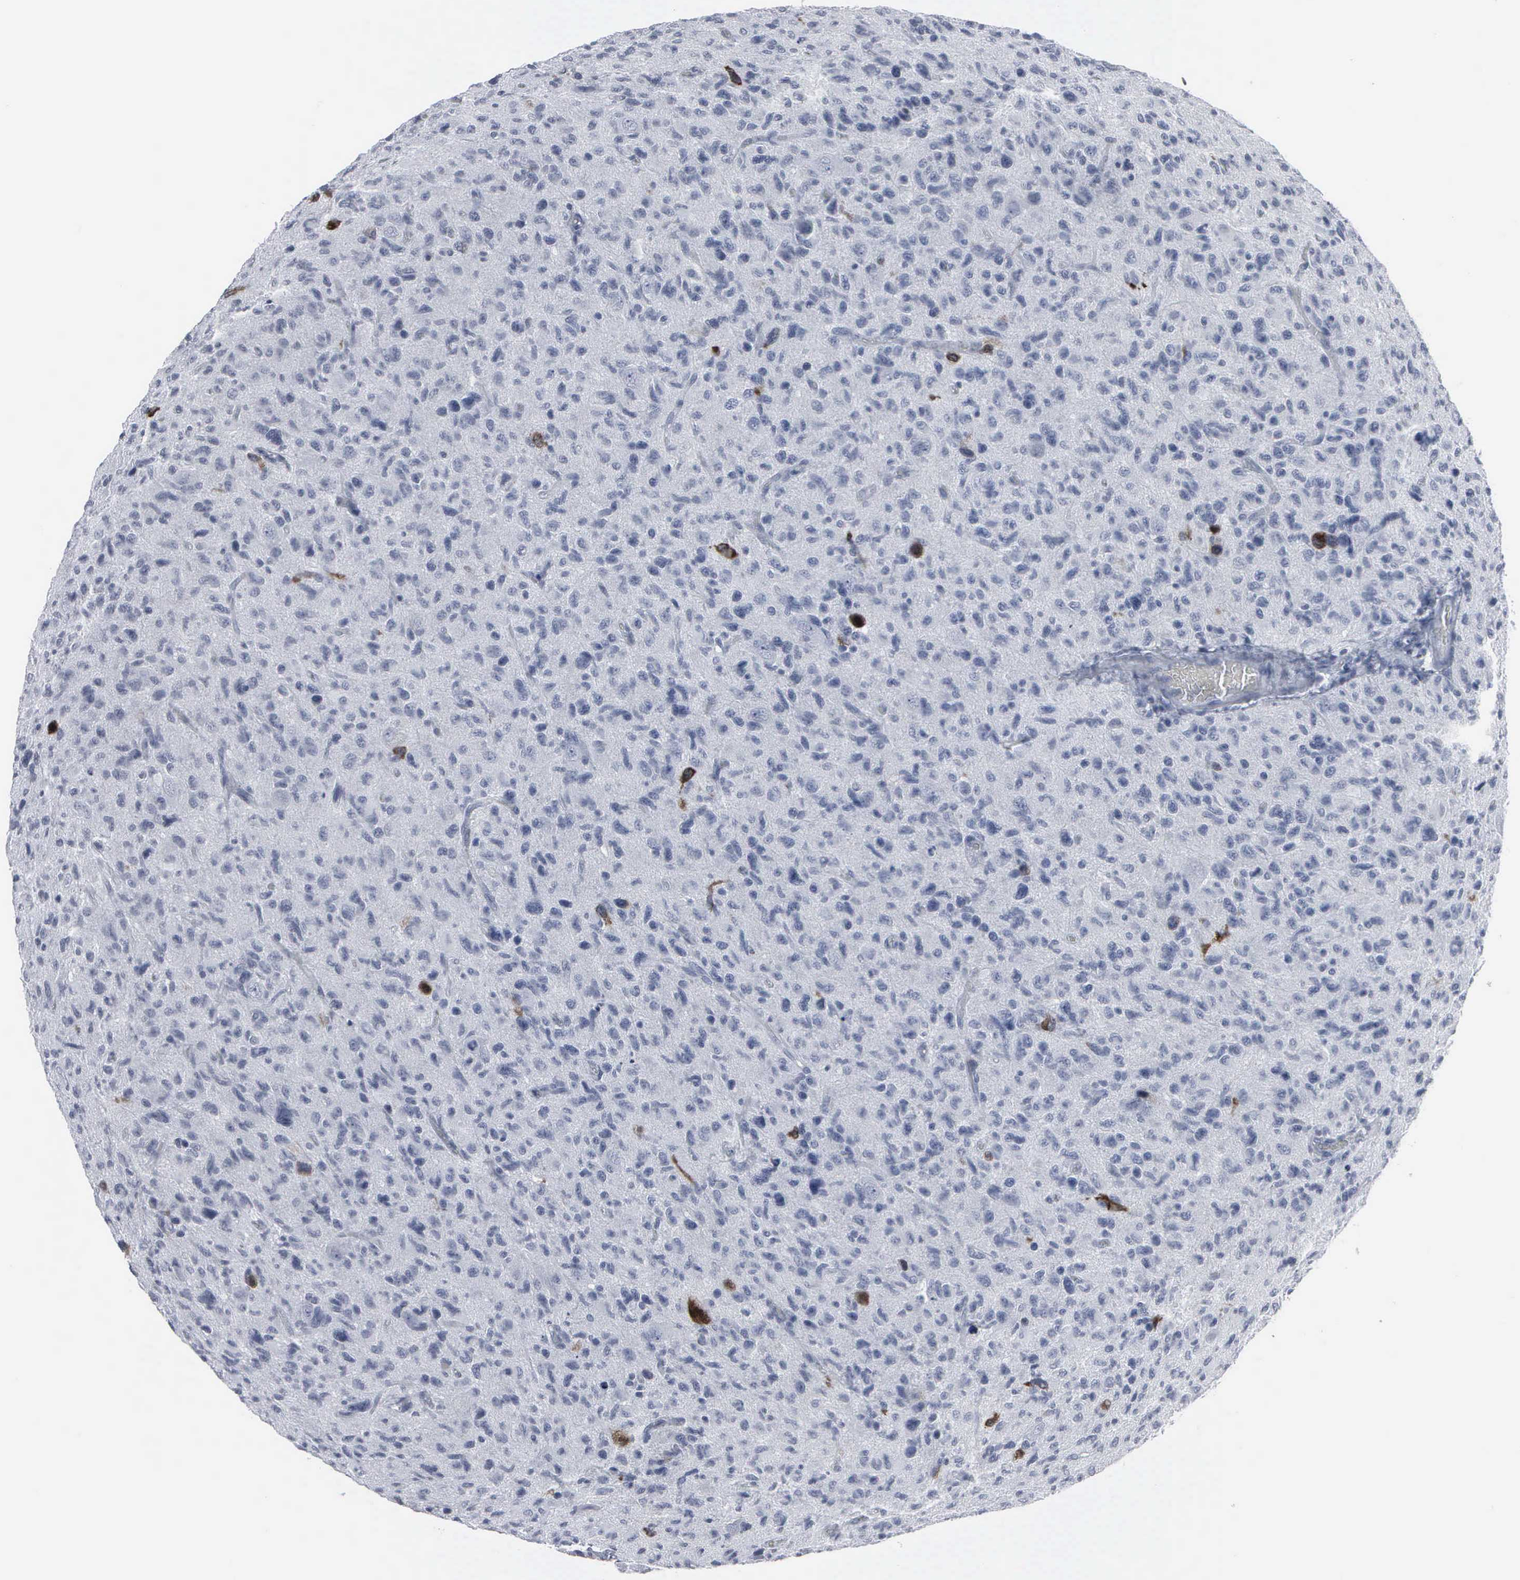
{"staining": {"intensity": "strong", "quantity": "<25%", "location": "cytoplasmic/membranous,nuclear"}, "tissue": "glioma", "cell_type": "Tumor cells", "image_type": "cancer", "snomed": [{"axis": "morphology", "description": "Glioma, malignant, High grade"}, {"axis": "topography", "description": "Brain"}], "caption": "A photomicrograph of human malignant glioma (high-grade) stained for a protein reveals strong cytoplasmic/membranous and nuclear brown staining in tumor cells.", "gene": "CCNB1", "patient": {"sex": "female", "age": 60}}